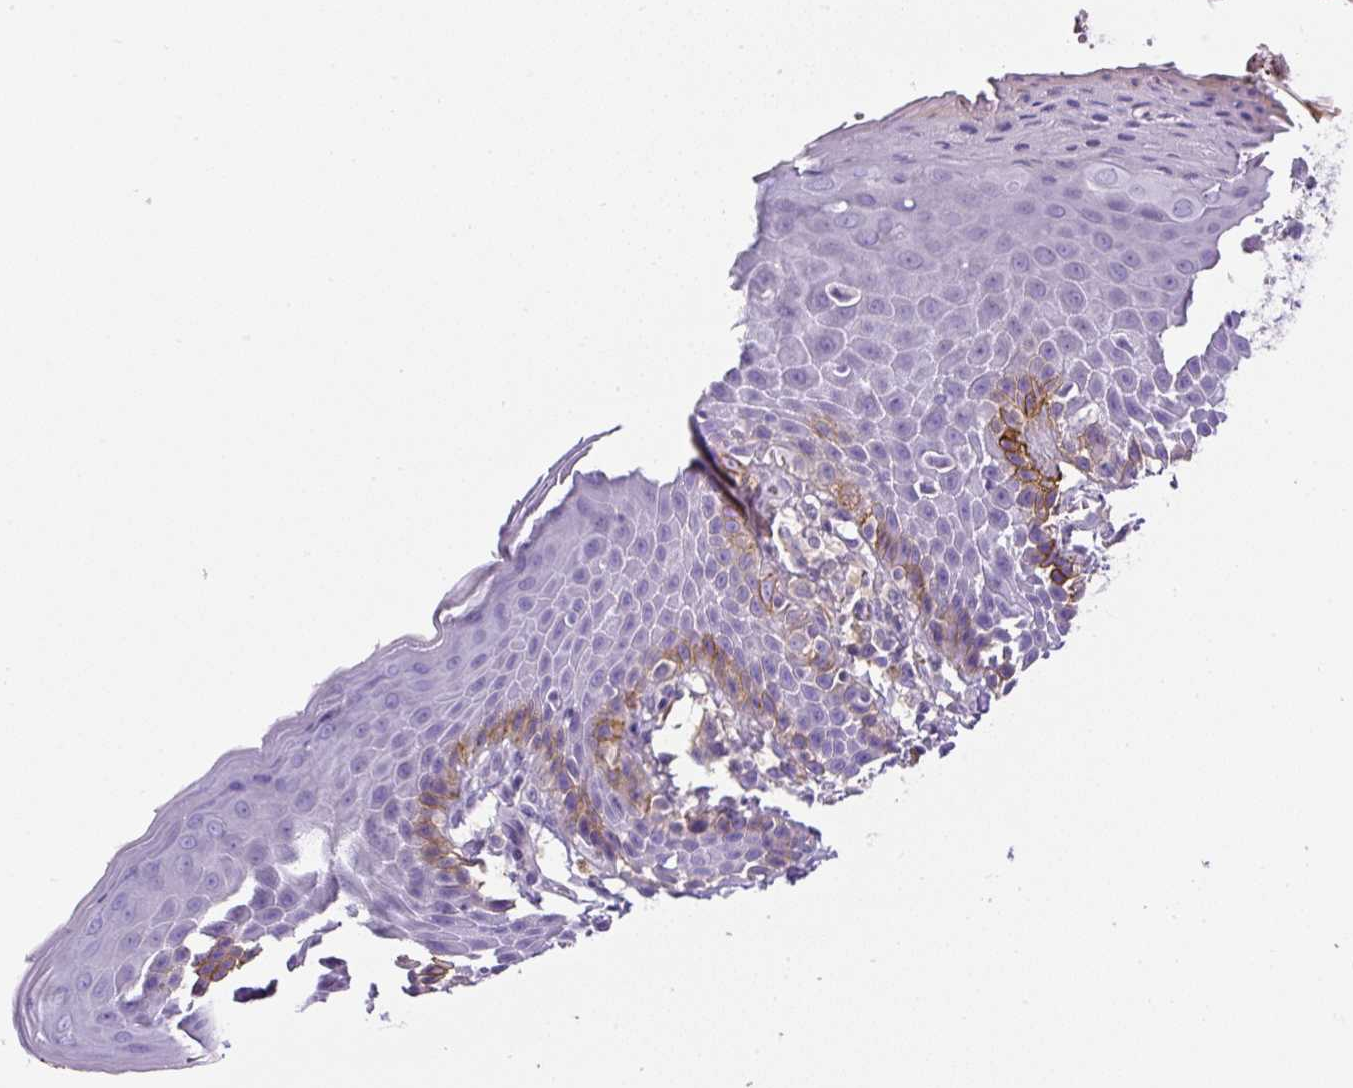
{"staining": {"intensity": "moderate", "quantity": "<25%", "location": "cytoplasmic/membranous"}, "tissue": "skin", "cell_type": "Epidermal cells", "image_type": "normal", "snomed": [{"axis": "morphology", "description": "Normal tissue, NOS"}, {"axis": "topography", "description": "Peripheral nerve tissue"}], "caption": "DAB (3,3'-diaminobenzidine) immunohistochemical staining of benign skin shows moderate cytoplasmic/membranous protein staining in about <25% of epidermal cells. (DAB IHC with brightfield microscopy, high magnification).", "gene": "OR14A2", "patient": {"sex": "male", "age": 51}}